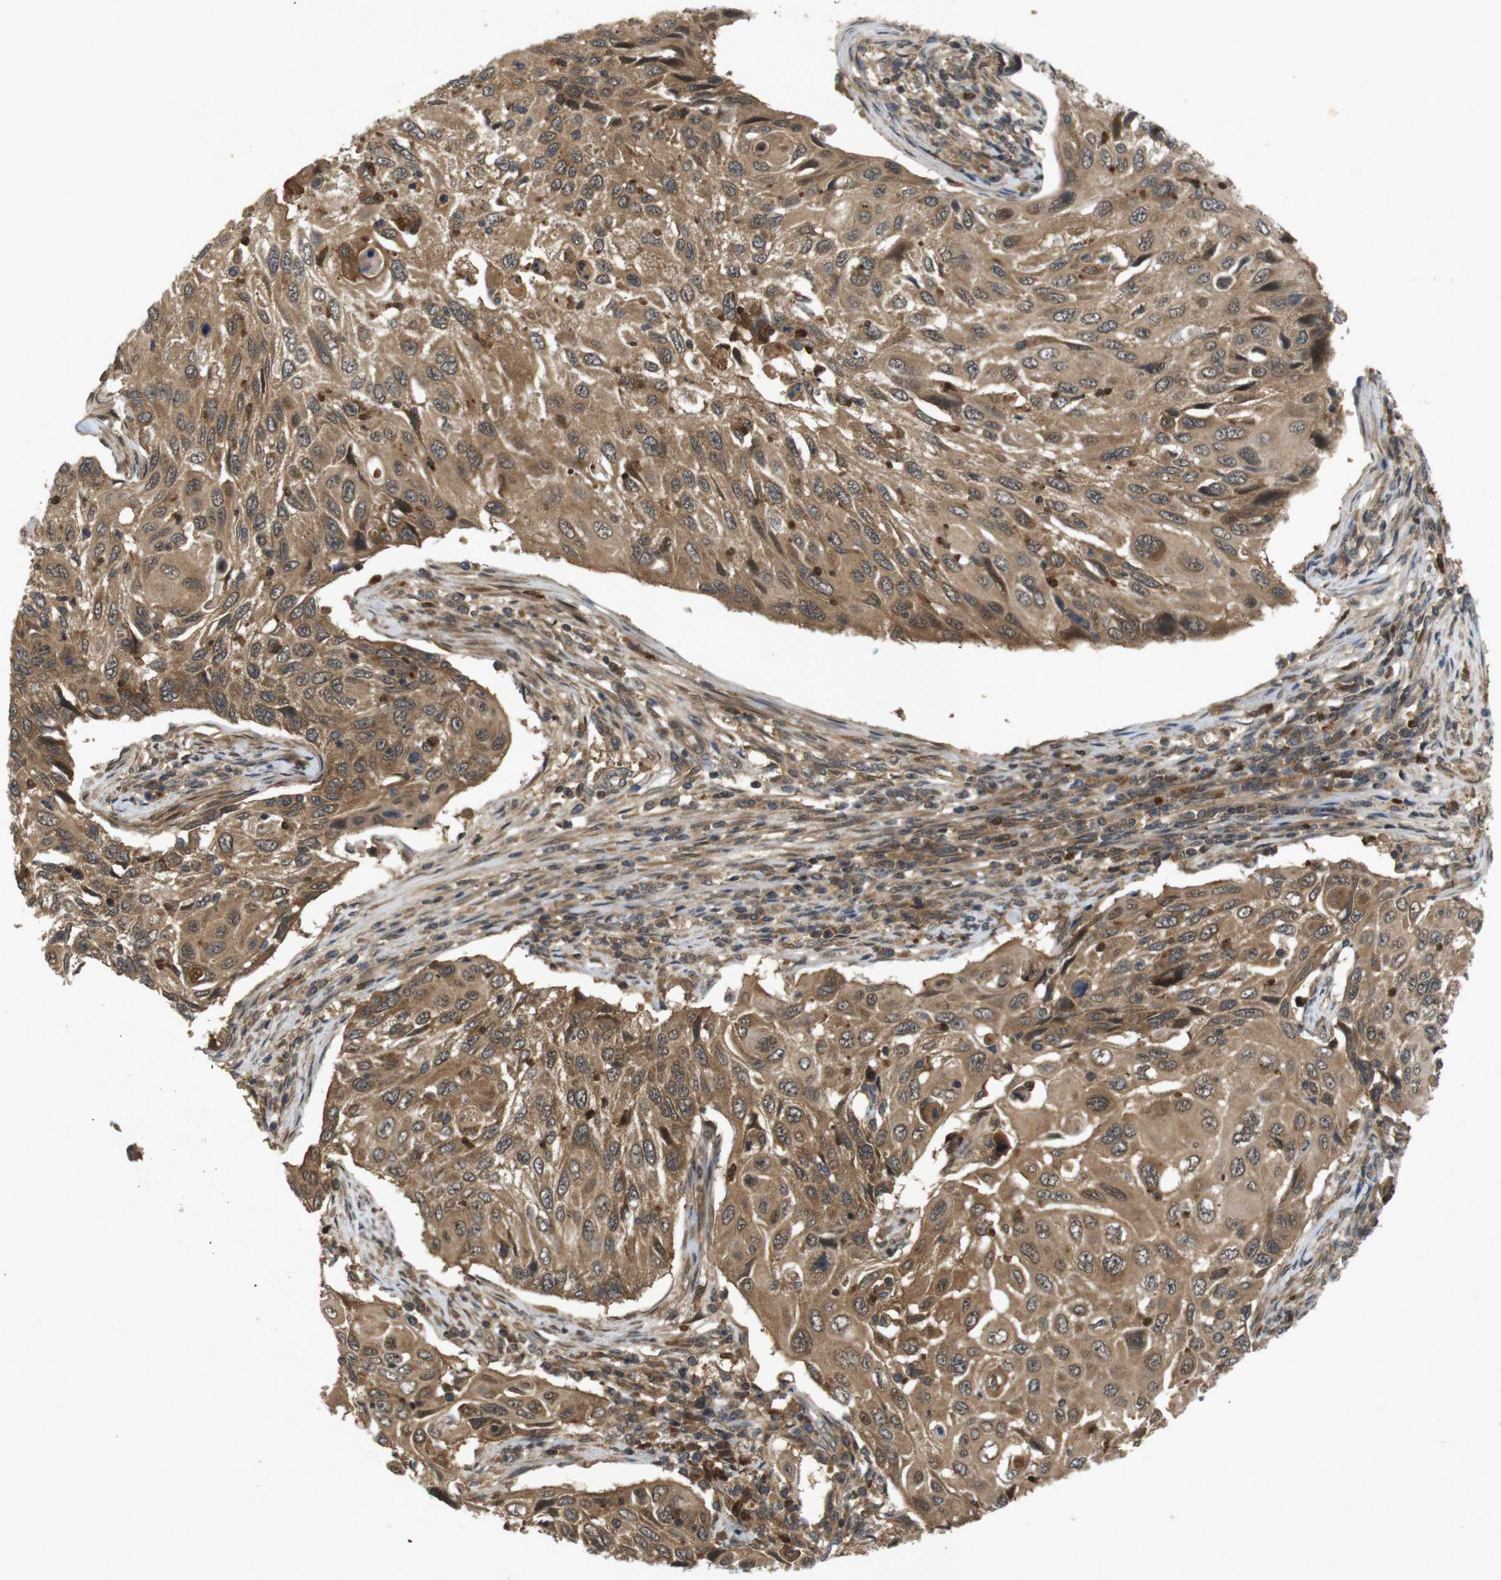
{"staining": {"intensity": "moderate", "quantity": ">75%", "location": "cytoplasmic/membranous"}, "tissue": "cervical cancer", "cell_type": "Tumor cells", "image_type": "cancer", "snomed": [{"axis": "morphology", "description": "Squamous cell carcinoma, NOS"}, {"axis": "topography", "description": "Cervix"}], "caption": "This image displays IHC staining of cervical cancer, with medium moderate cytoplasmic/membranous positivity in about >75% of tumor cells.", "gene": "NFKBIE", "patient": {"sex": "female", "age": 70}}